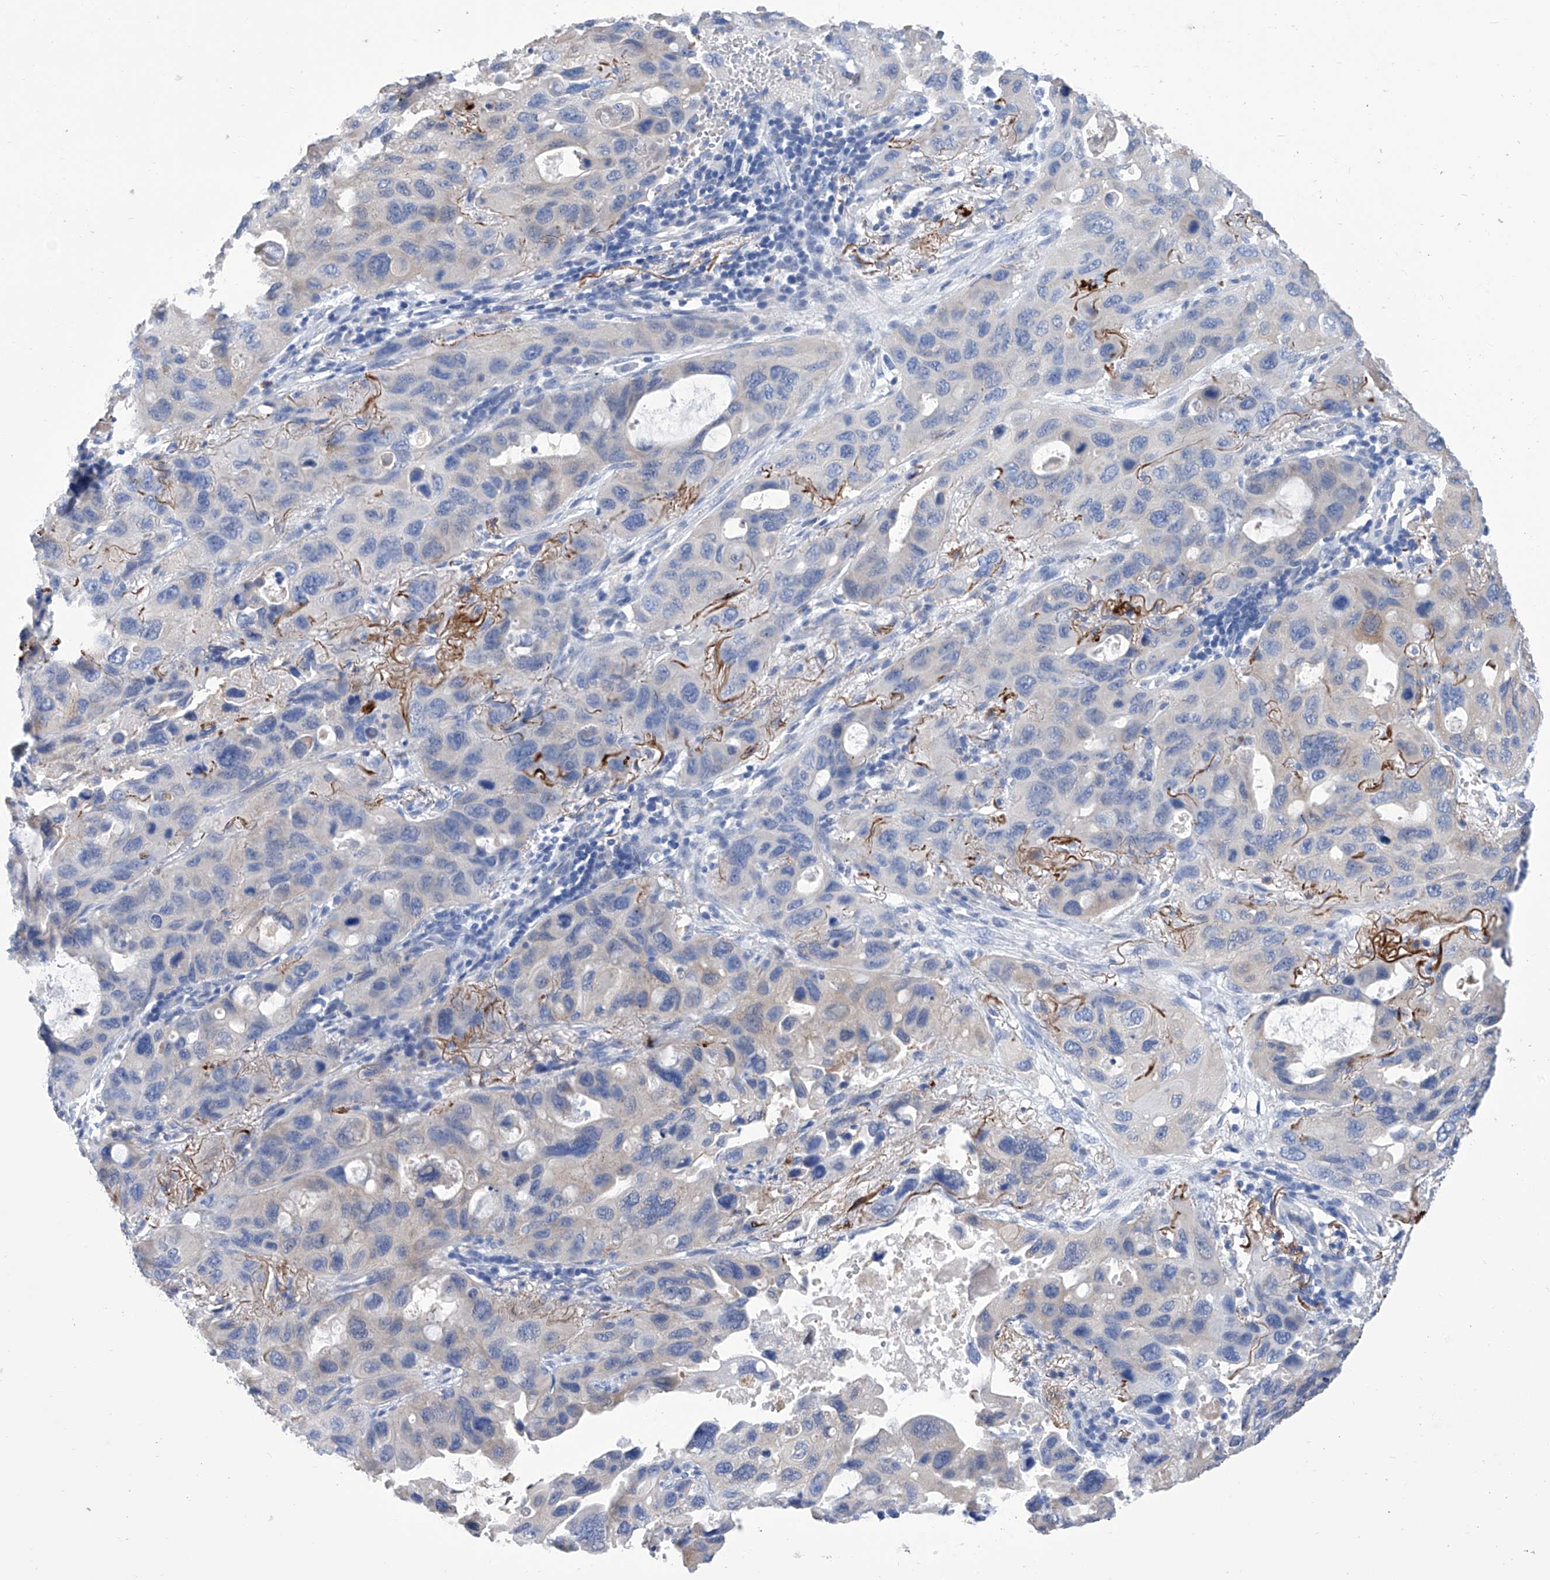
{"staining": {"intensity": "negative", "quantity": "none", "location": "none"}, "tissue": "lung cancer", "cell_type": "Tumor cells", "image_type": "cancer", "snomed": [{"axis": "morphology", "description": "Squamous cell carcinoma, NOS"}, {"axis": "topography", "description": "Lung"}], "caption": "IHC histopathology image of squamous cell carcinoma (lung) stained for a protein (brown), which demonstrates no staining in tumor cells. The staining was performed using DAB (3,3'-diaminobenzidine) to visualize the protein expression in brown, while the nuclei were stained in blue with hematoxylin (Magnification: 20x).", "gene": "SMS", "patient": {"sex": "female", "age": 73}}